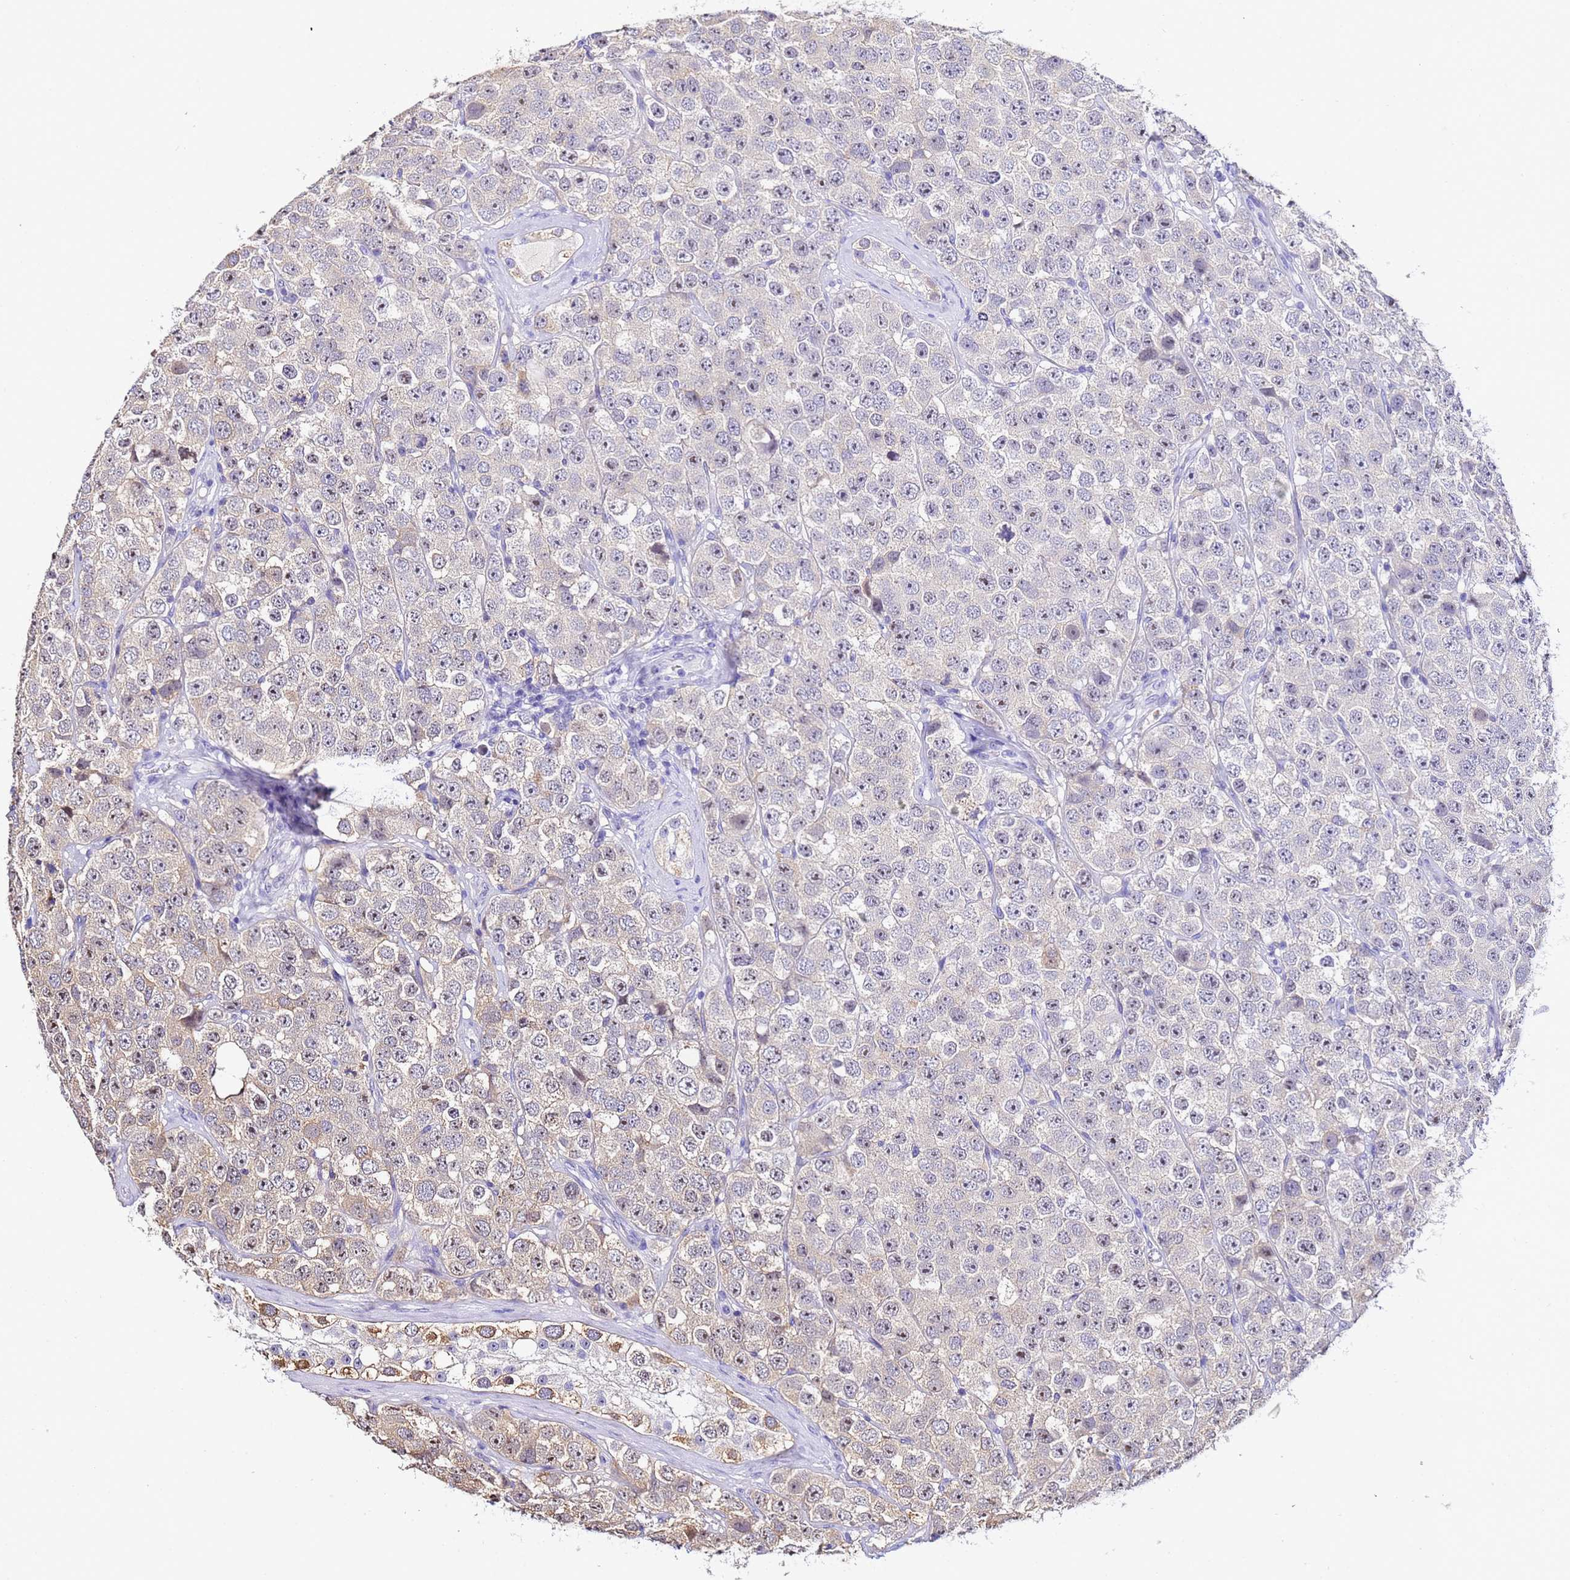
{"staining": {"intensity": "negative", "quantity": "none", "location": "none"}, "tissue": "testis cancer", "cell_type": "Tumor cells", "image_type": "cancer", "snomed": [{"axis": "morphology", "description": "Seminoma, NOS"}, {"axis": "topography", "description": "Testis"}], "caption": "An image of human seminoma (testis) is negative for staining in tumor cells. (Immunohistochemistry, brightfield microscopy, high magnification).", "gene": "ACTL6B", "patient": {"sex": "male", "age": 28}}